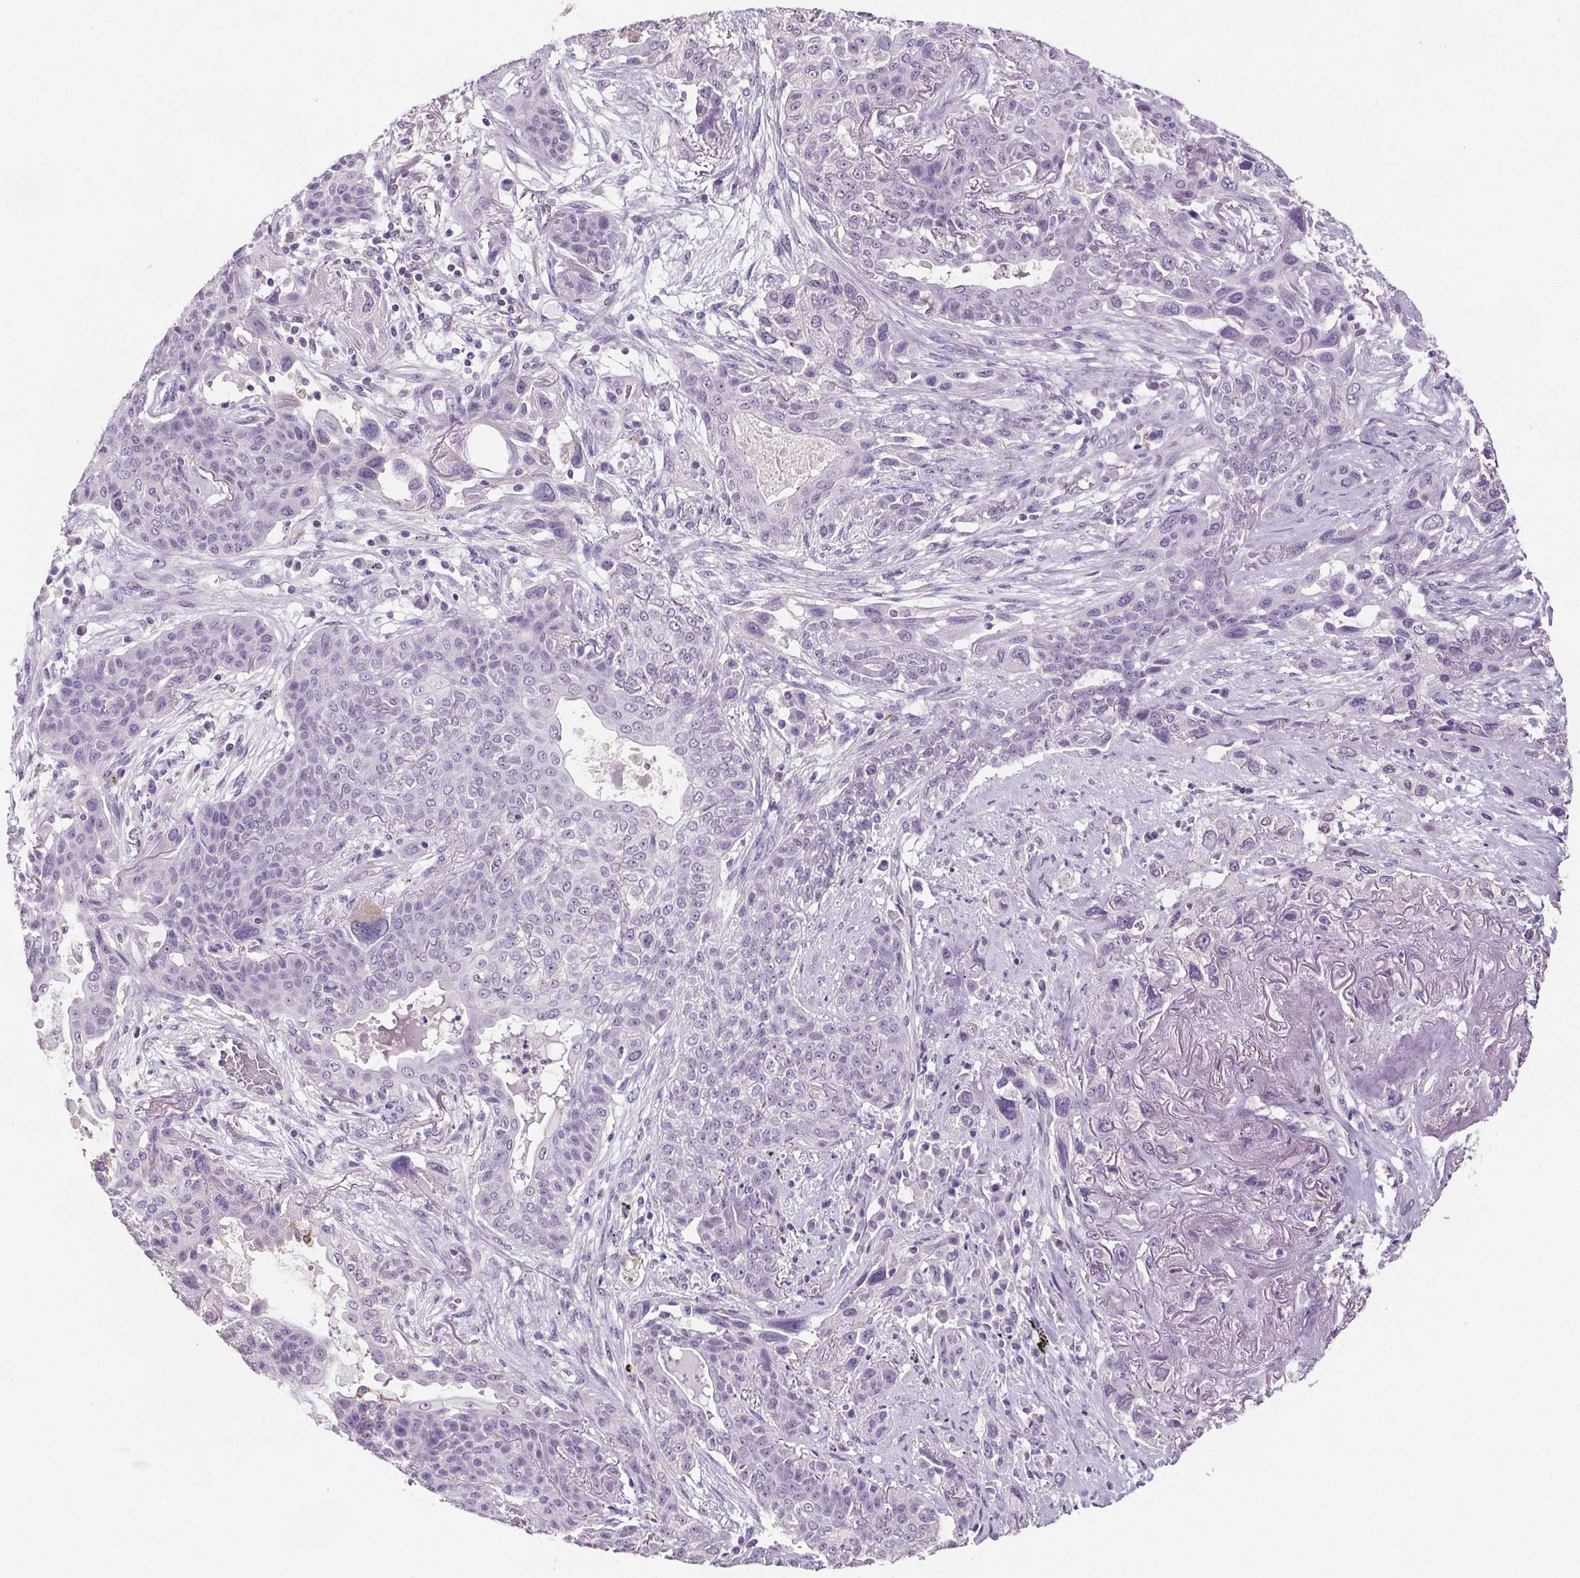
{"staining": {"intensity": "negative", "quantity": "none", "location": "none"}, "tissue": "lung cancer", "cell_type": "Tumor cells", "image_type": "cancer", "snomed": [{"axis": "morphology", "description": "Squamous cell carcinoma, NOS"}, {"axis": "topography", "description": "Lung"}], "caption": "Histopathology image shows no significant protein staining in tumor cells of lung squamous cell carcinoma. Nuclei are stained in blue.", "gene": "GPIHBP1", "patient": {"sex": "female", "age": 70}}